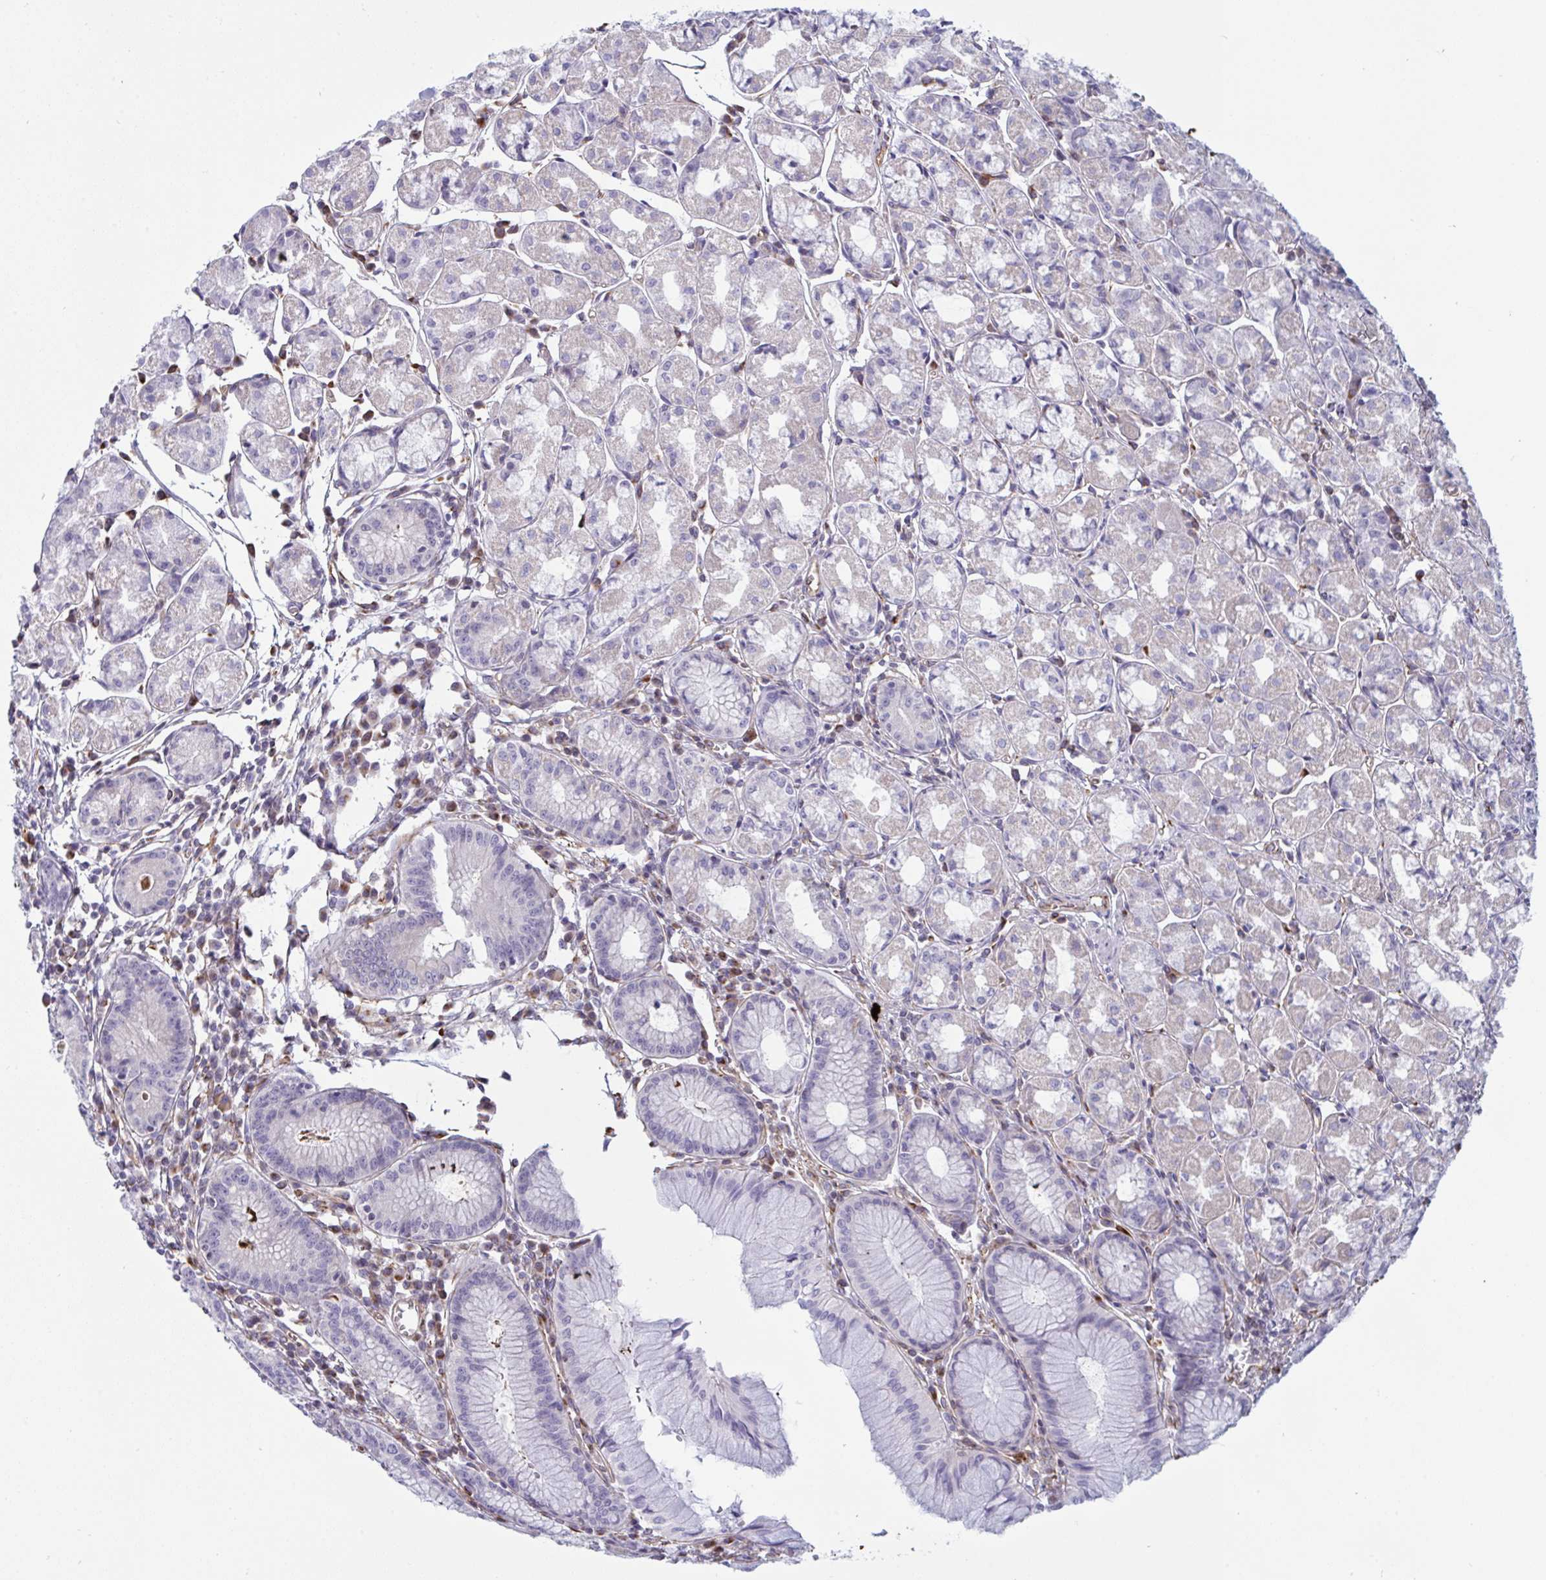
{"staining": {"intensity": "negative", "quantity": "none", "location": "none"}, "tissue": "stomach", "cell_type": "Glandular cells", "image_type": "normal", "snomed": [{"axis": "morphology", "description": "Normal tissue, NOS"}, {"axis": "topography", "description": "Stomach"}], "caption": "The immunohistochemistry (IHC) image has no significant expression in glandular cells of stomach.", "gene": "DCBLD1", "patient": {"sex": "male", "age": 55}}